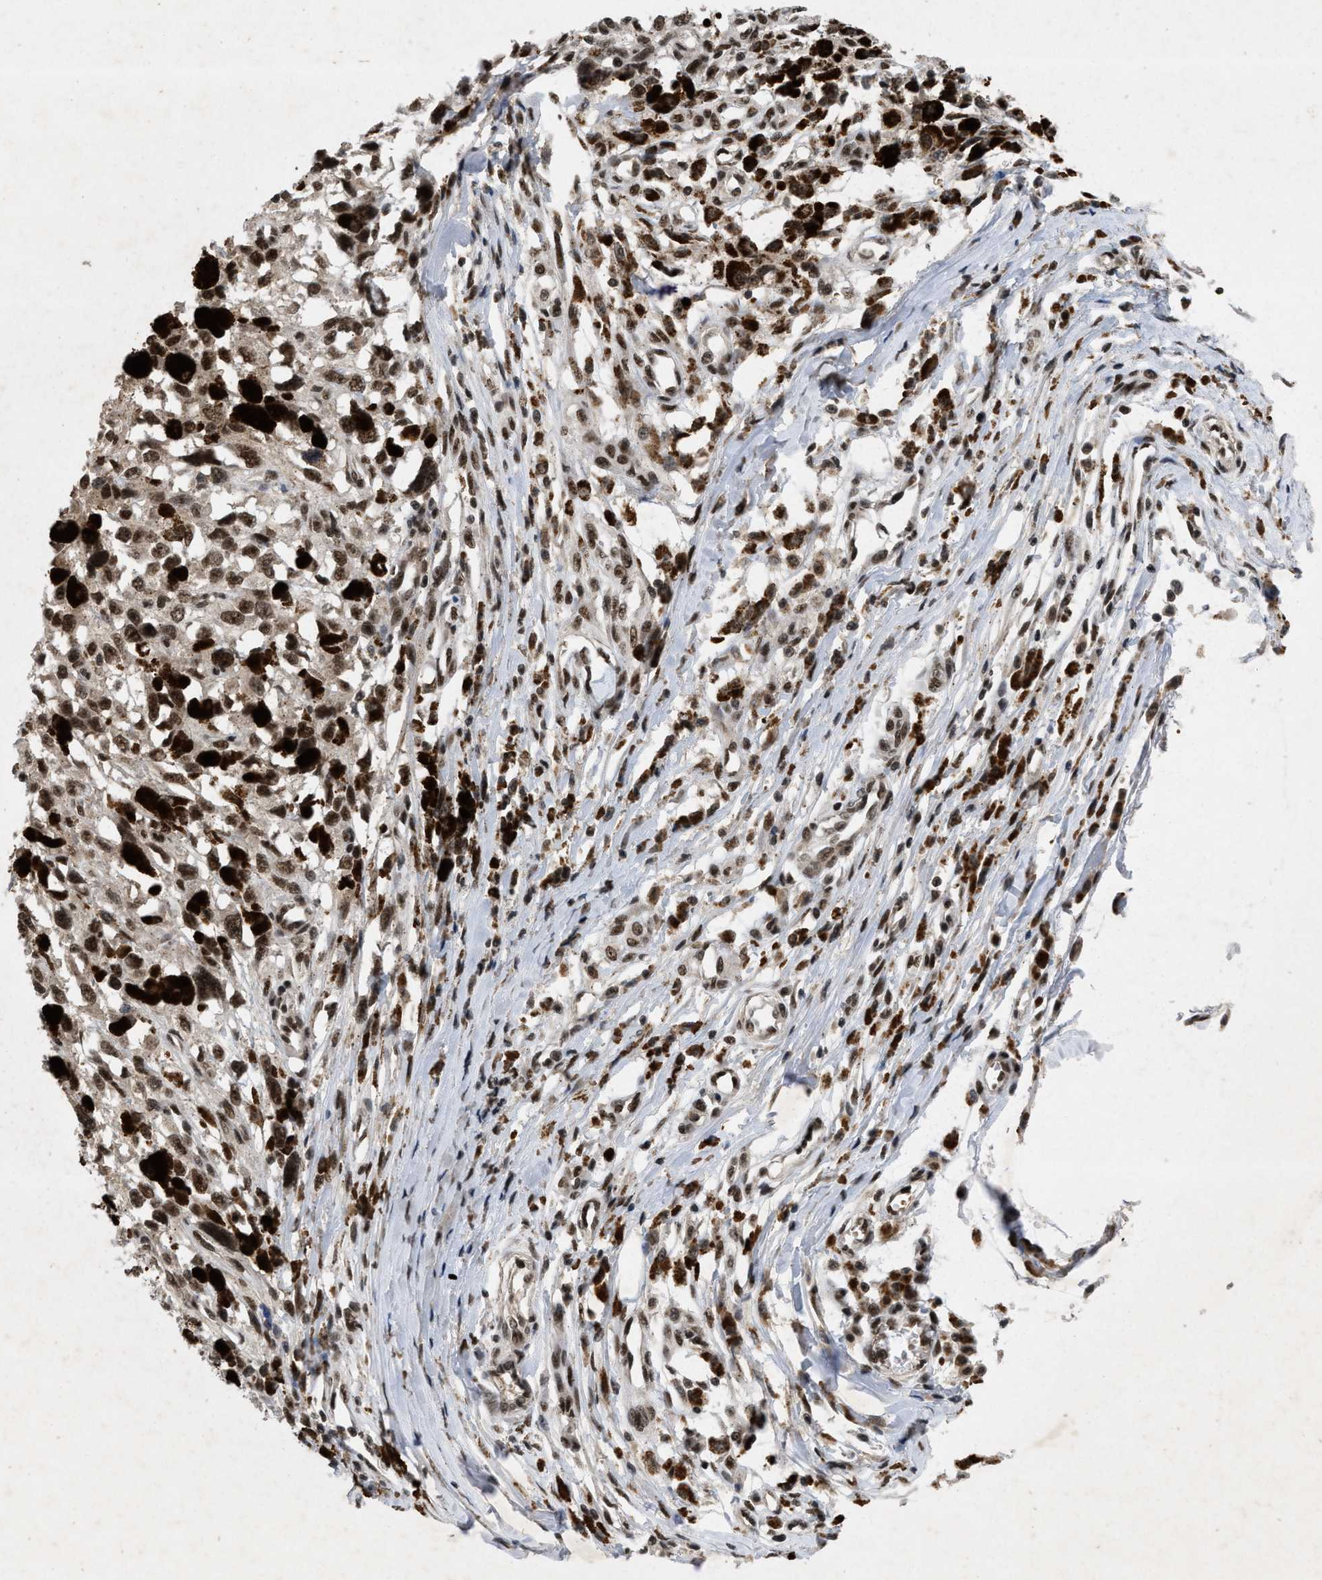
{"staining": {"intensity": "moderate", "quantity": ">75%", "location": "nuclear"}, "tissue": "melanoma", "cell_type": "Tumor cells", "image_type": "cancer", "snomed": [{"axis": "morphology", "description": "Malignant melanoma, Metastatic site"}, {"axis": "topography", "description": "Lymph node"}], "caption": "An image of melanoma stained for a protein exhibits moderate nuclear brown staining in tumor cells.", "gene": "ZNF346", "patient": {"sex": "male", "age": 59}}